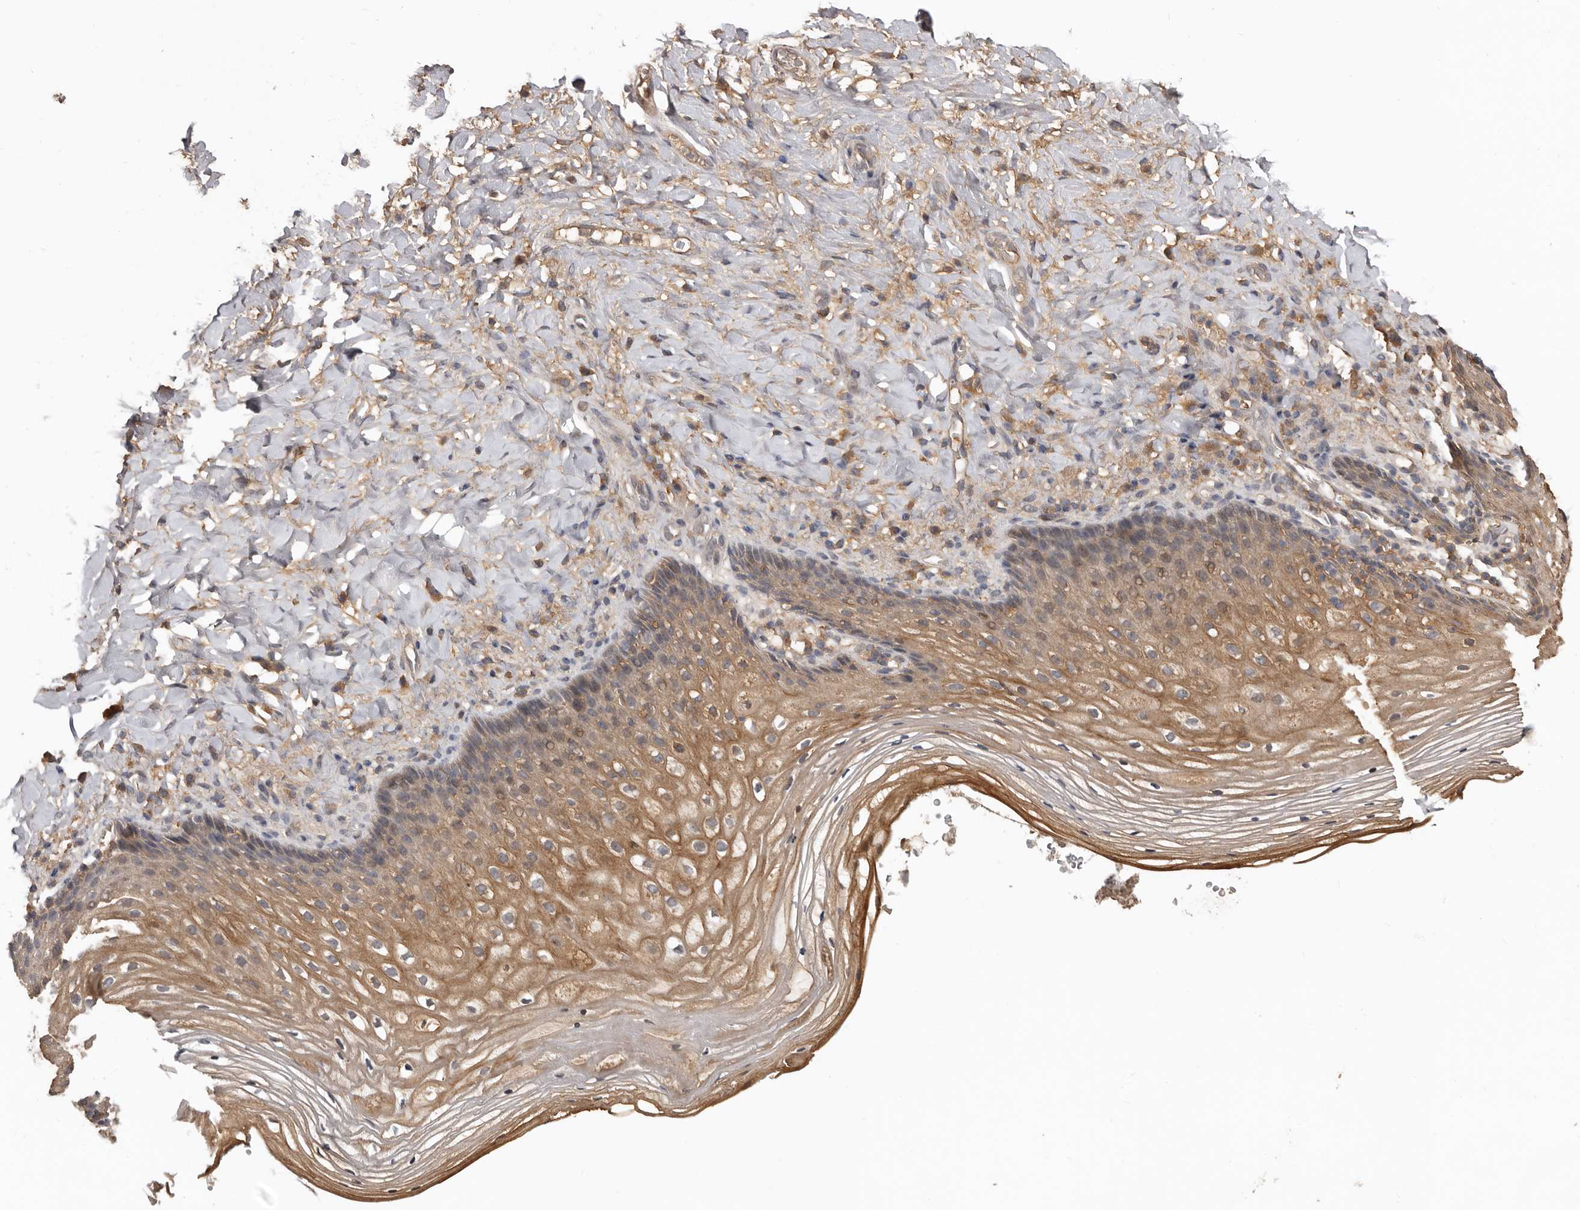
{"staining": {"intensity": "moderate", "quantity": "25%-75%", "location": "cytoplasmic/membranous"}, "tissue": "vagina", "cell_type": "Squamous epithelial cells", "image_type": "normal", "snomed": [{"axis": "morphology", "description": "Normal tissue, NOS"}, {"axis": "topography", "description": "Vagina"}], "caption": "Moderate cytoplasmic/membranous protein staining is identified in about 25%-75% of squamous epithelial cells in vagina. (DAB (3,3'-diaminobenzidine) IHC, brown staining for protein, blue staining for nuclei).", "gene": "NMUR1", "patient": {"sex": "female", "age": 60}}